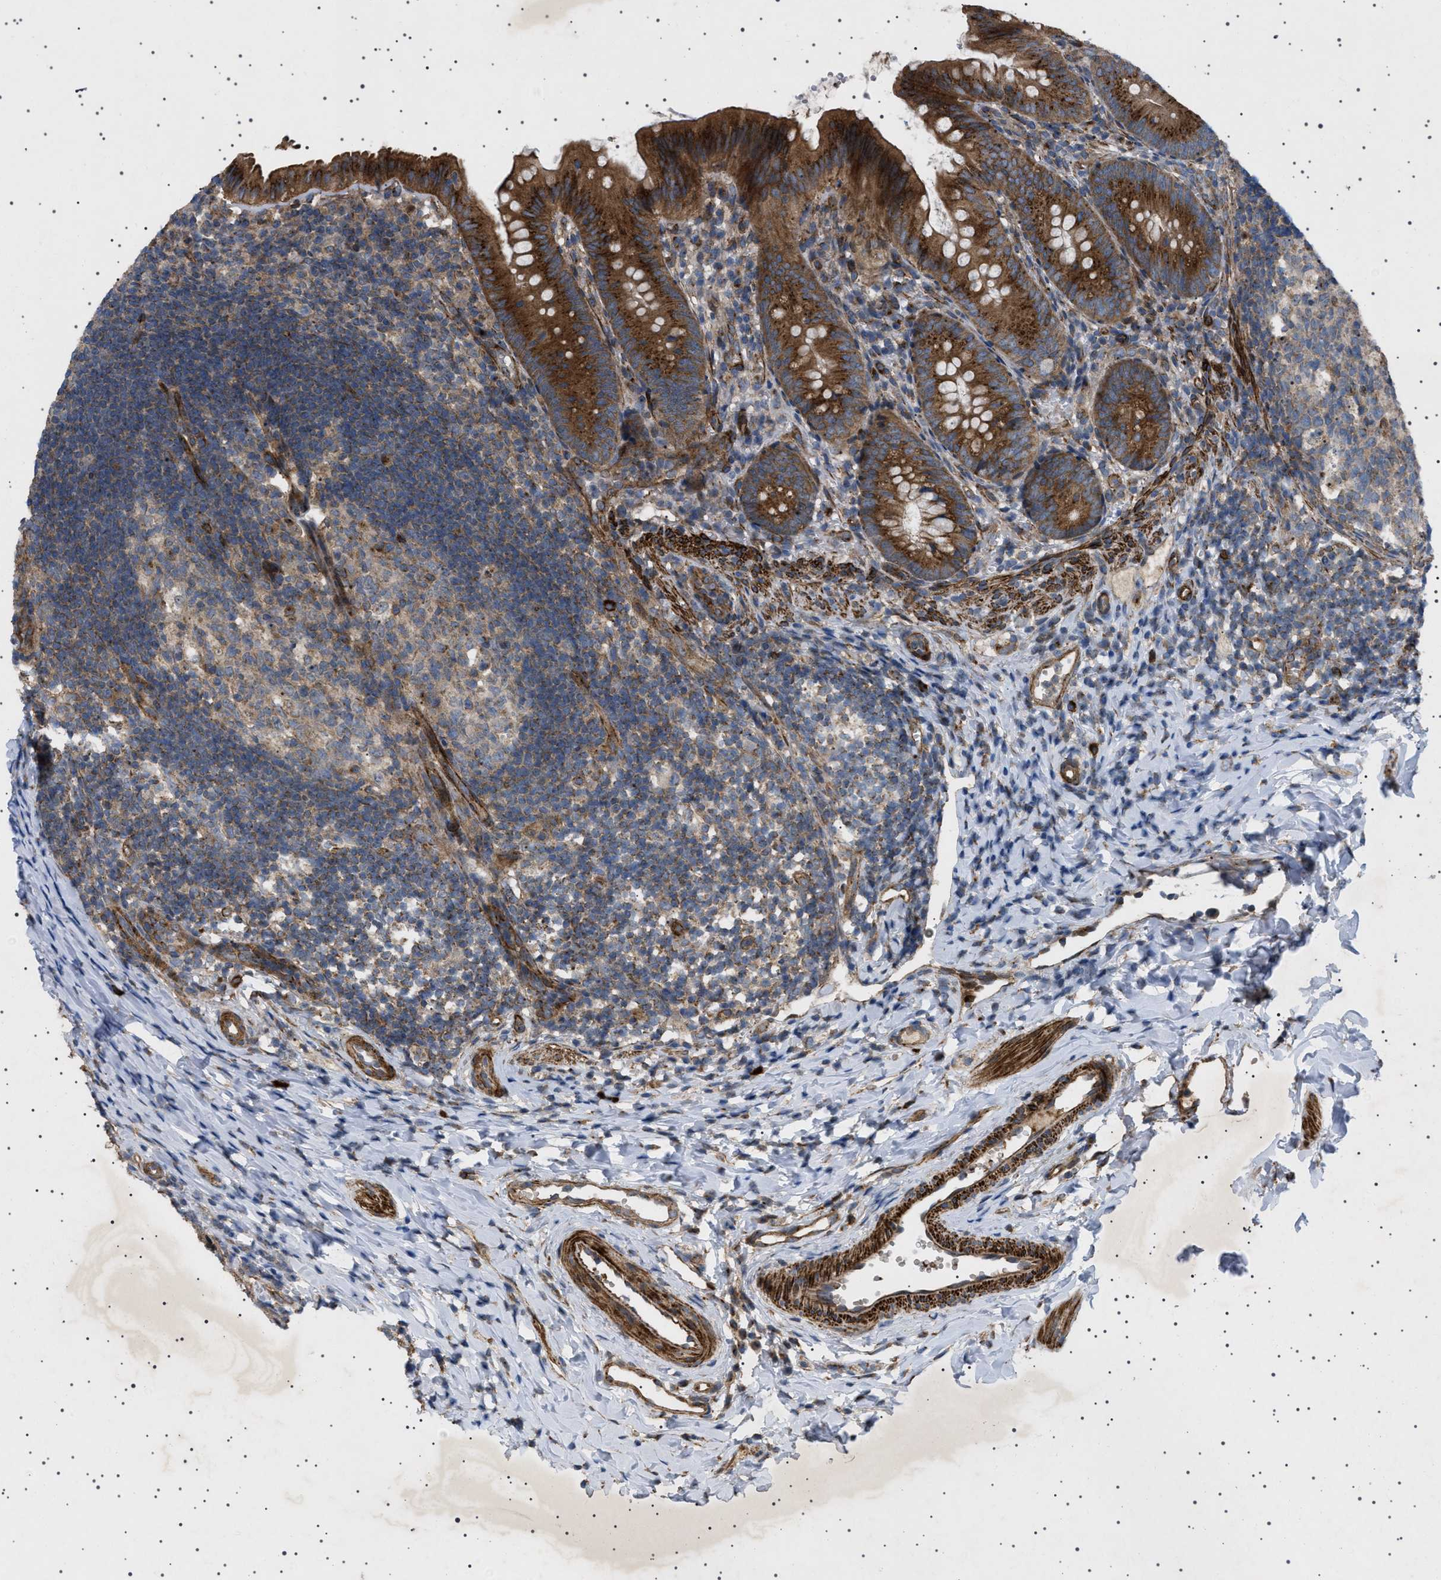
{"staining": {"intensity": "strong", "quantity": ">75%", "location": "cytoplasmic/membranous"}, "tissue": "appendix", "cell_type": "Glandular cells", "image_type": "normal", "snomed": [{"axis": "morphology", "description": "Normal tissue, NOS"}, {"axis": "topography", "description": "Appendix"}], "caption": "IHC photomicrograph of unremarkable human appendix stained for a protein (brown), which displays high levels of strong cytoplasmic/membranous positivity in about >75% of glandular cells.", "gene": "CCDC186", "patient": {"sex": "male", "age": 1}}